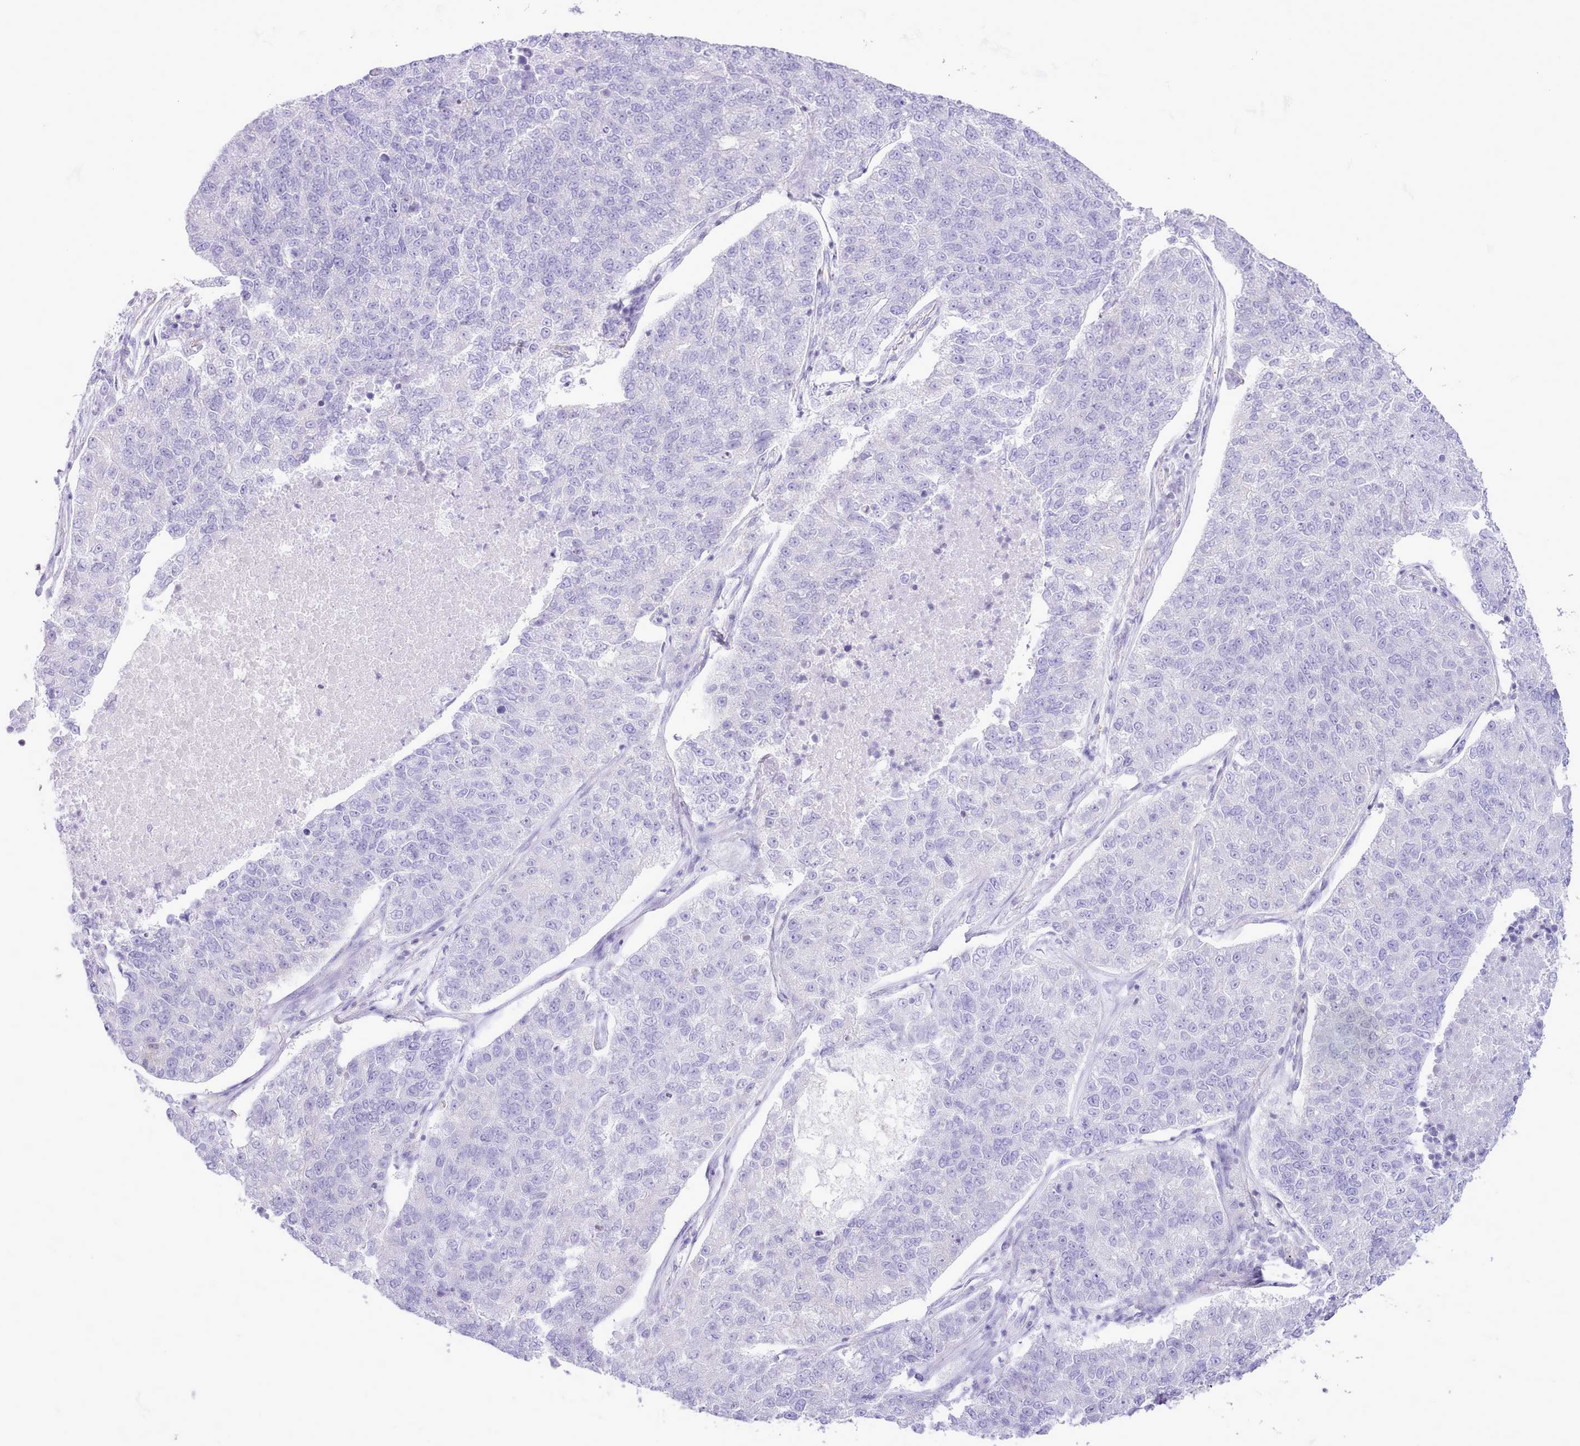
{"staining": {"intensity": "negative", "quantity": "none", "location": "none"}, "tissue": "lung cancer", "cell_type": "Tumor cells", "image_type": "cancer", "snomed": [{"axis": "morphology", "description": "Adenocarcinoma, NOS"}, {"axis": "topography", "description": "Lung"}], "caption": "Immunohistochemistry photomicrograph of human adenocarcinoma (lung) stained for a protein (brown), which reveals no staining in tumor cells.", "gene": "MDFI", "patient": {"sex": "male", "age": 49}}